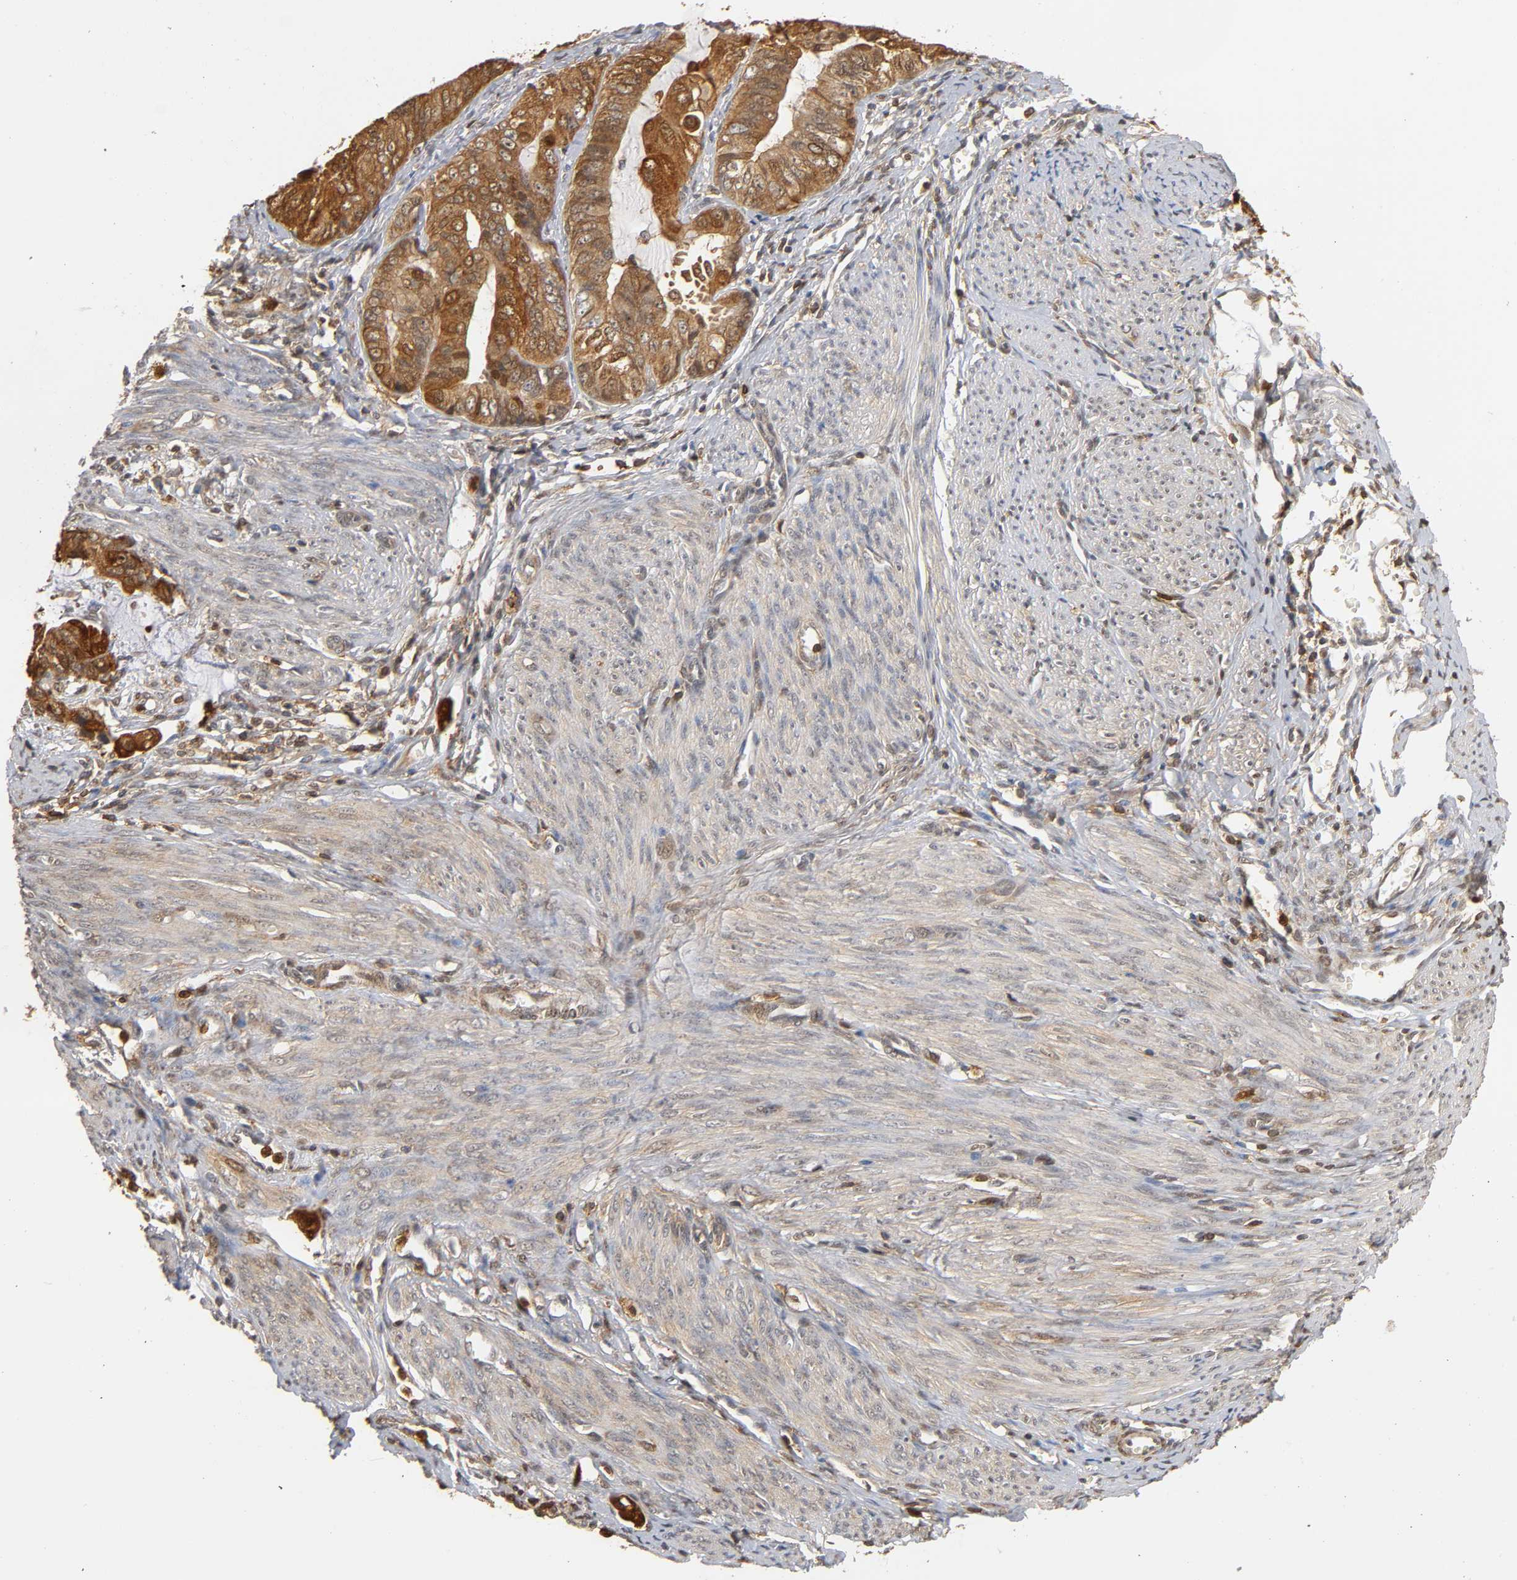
{"staining": {"intensity": "moderate", "quantity": ">75%", "location": "cytoplasmic/membranous,nuclear"}, "tissue": "endometrial cancer", "cell_type": "Tumor cells", "image_type": "cancer", "snomed": [{"axis": "morphology", "description": "Adenocarcinoma, NOS"}, {"axis": "topography", "description": "Endometrium"}], "caption": "About >75% of tumor cells in endometrial cancer display moderate cytoplasmic/membranous and nuclear protein positivity as visualized by brown immunohistochemical staining.", "gene": "ANXA11", "patient": {"sex": "female", "age": 75}}